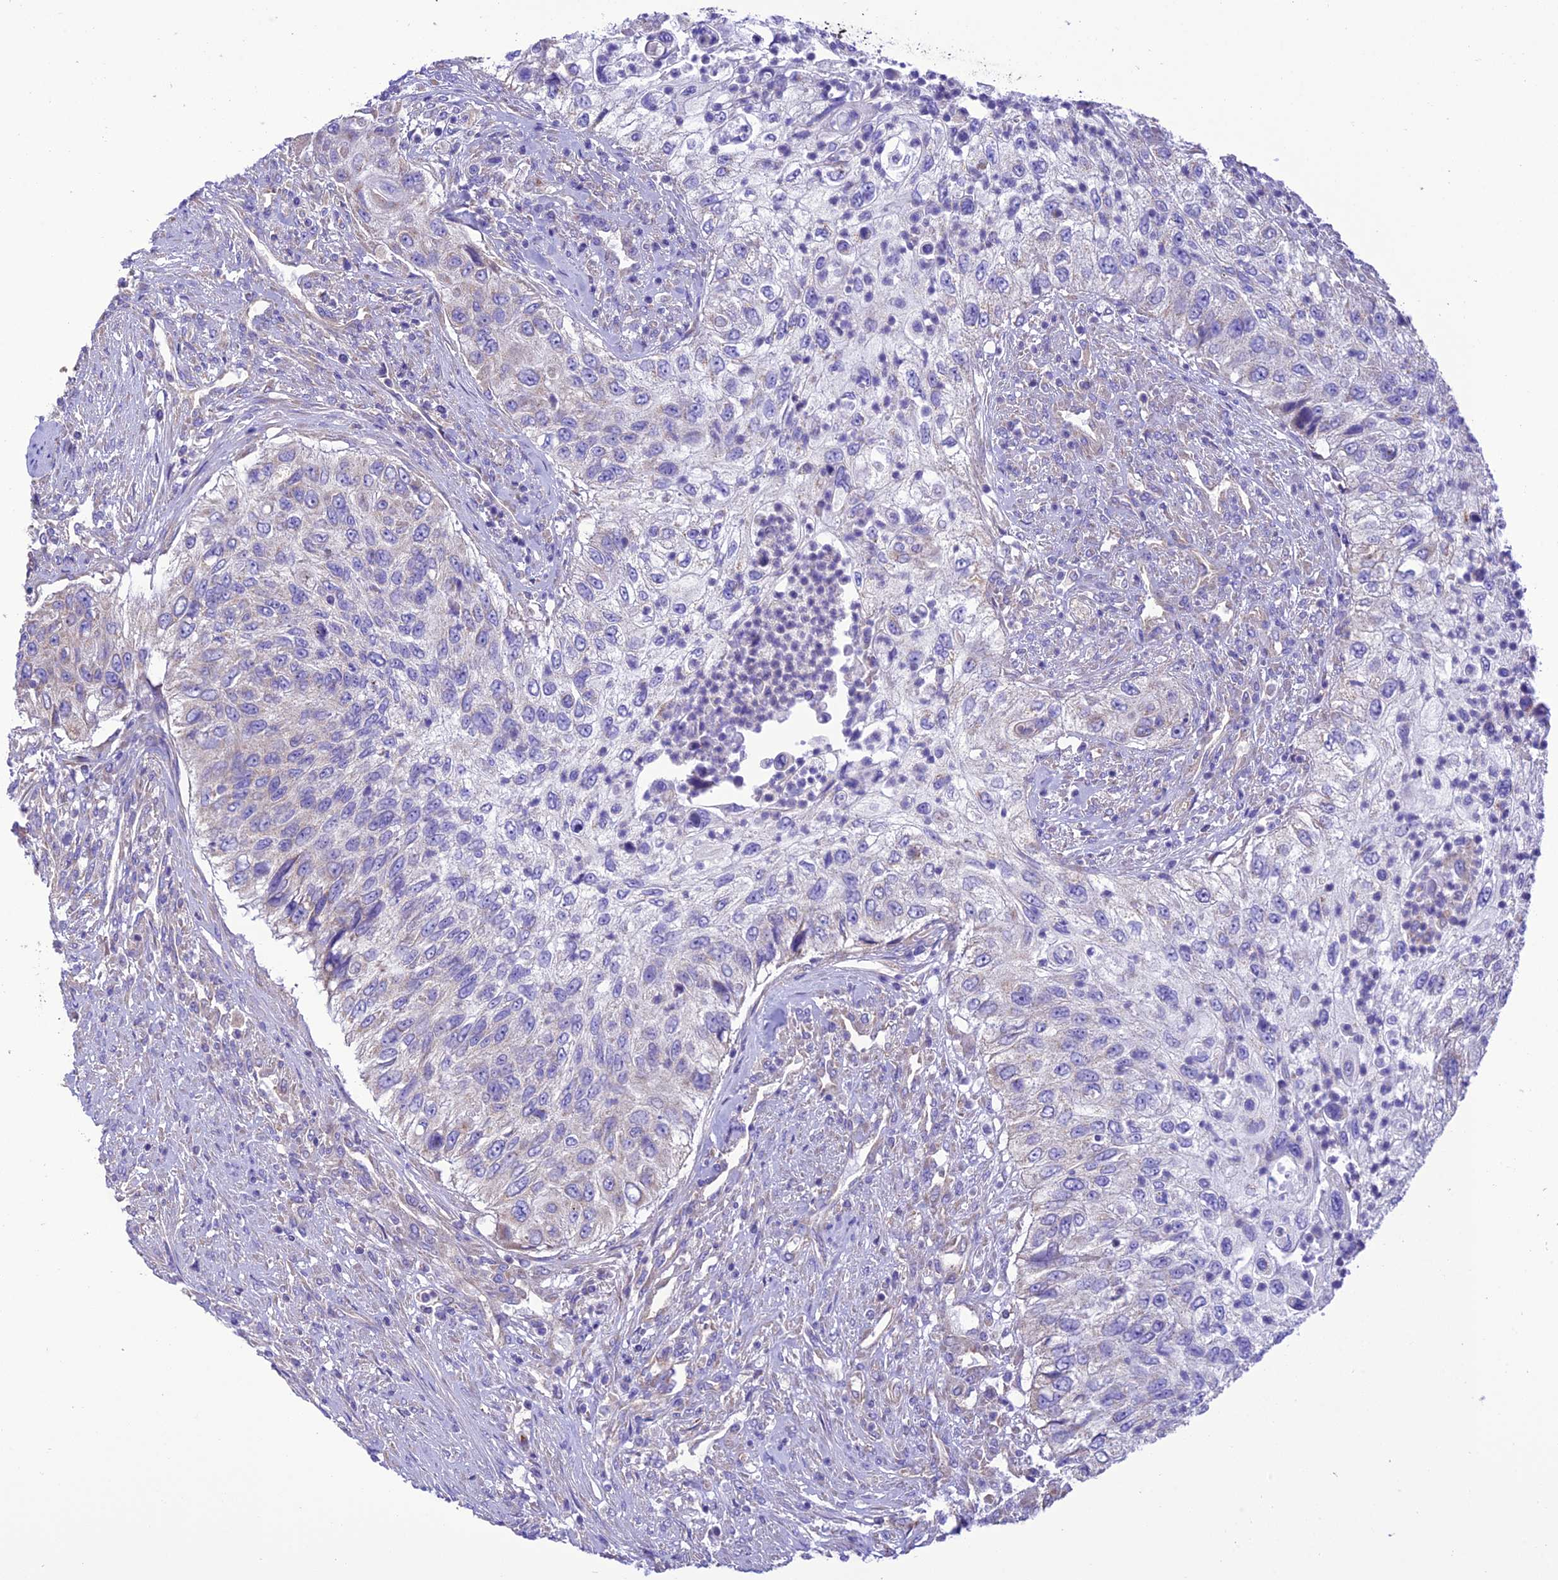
{"staining": {"intensity": "negative", "quantity": "none", "location": "none"}, "tissue": "urothelial cancer", "cell_type": "Tumor cells", "image_type": "cancer", "snomed": [{"axis": "morphology", "description": "Urothelial carcinoma, High grade"}, {"axis": "topography", "description": "Urinary bladder"}], "caption": "The histopathology image displays no significant staining in tumor cells of urothelial cancer.", "gene": "MAP3K12", "patient": {"sex": "female", "age": 60}}